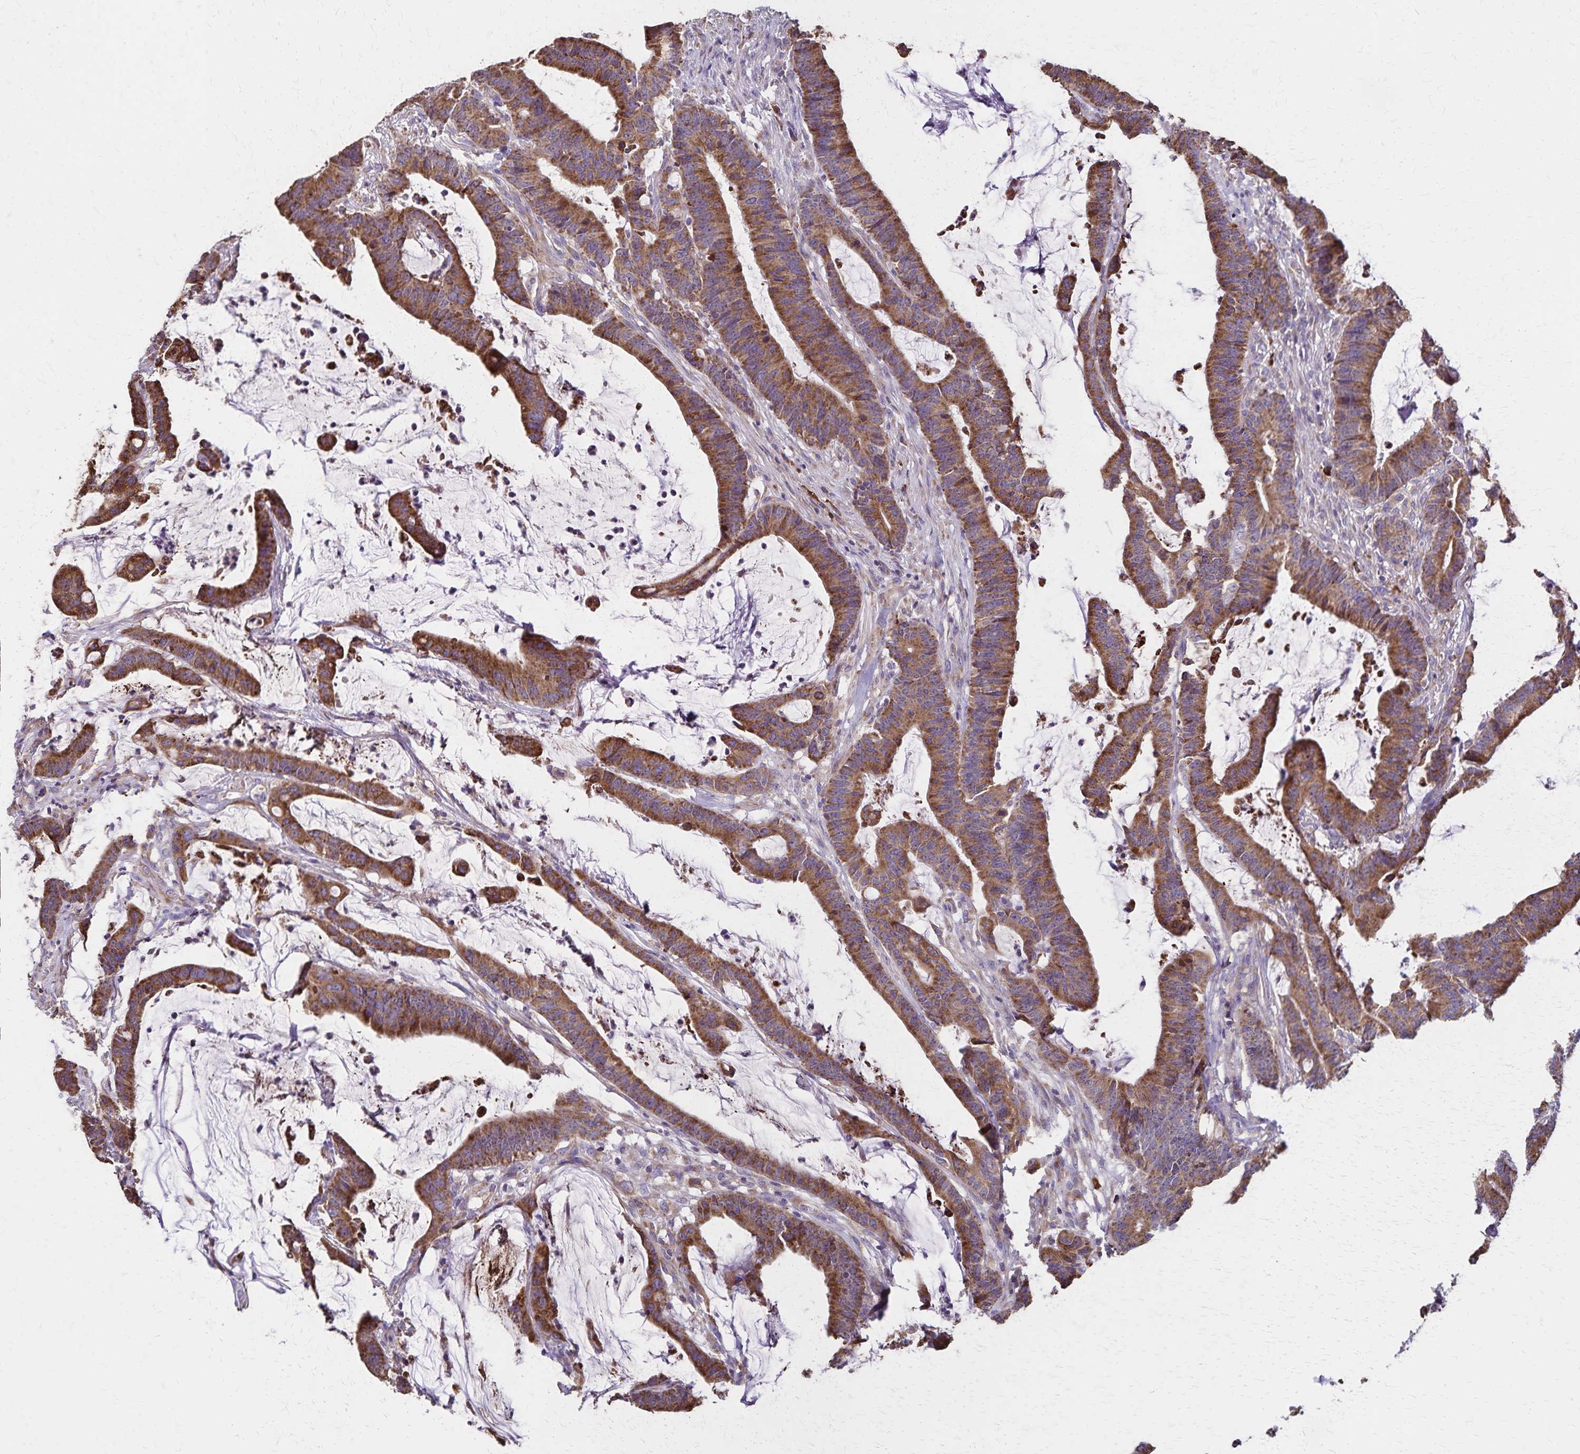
{"staining": {"intensity": "moderate", "quantity": ">75%", "location": "cytoplasmic/membranous"}, "tissue": "colorectal cancer", "cell_type": "Tumor cells", "image_type": "cancer", "snomed": [{"axis": "morphology", "description": "Adenocarcinoma, NOS"}, {"axis": "topography", "description": "Colon"}], "caption": "Protein expression analysis of human colorectal adenocarcinoma reveals moderate cytoplasmic/membranous expression in approximately >75% of tumor cells.", "gene": "RNF10", "patient": {"sex": "female", "age": 78}}